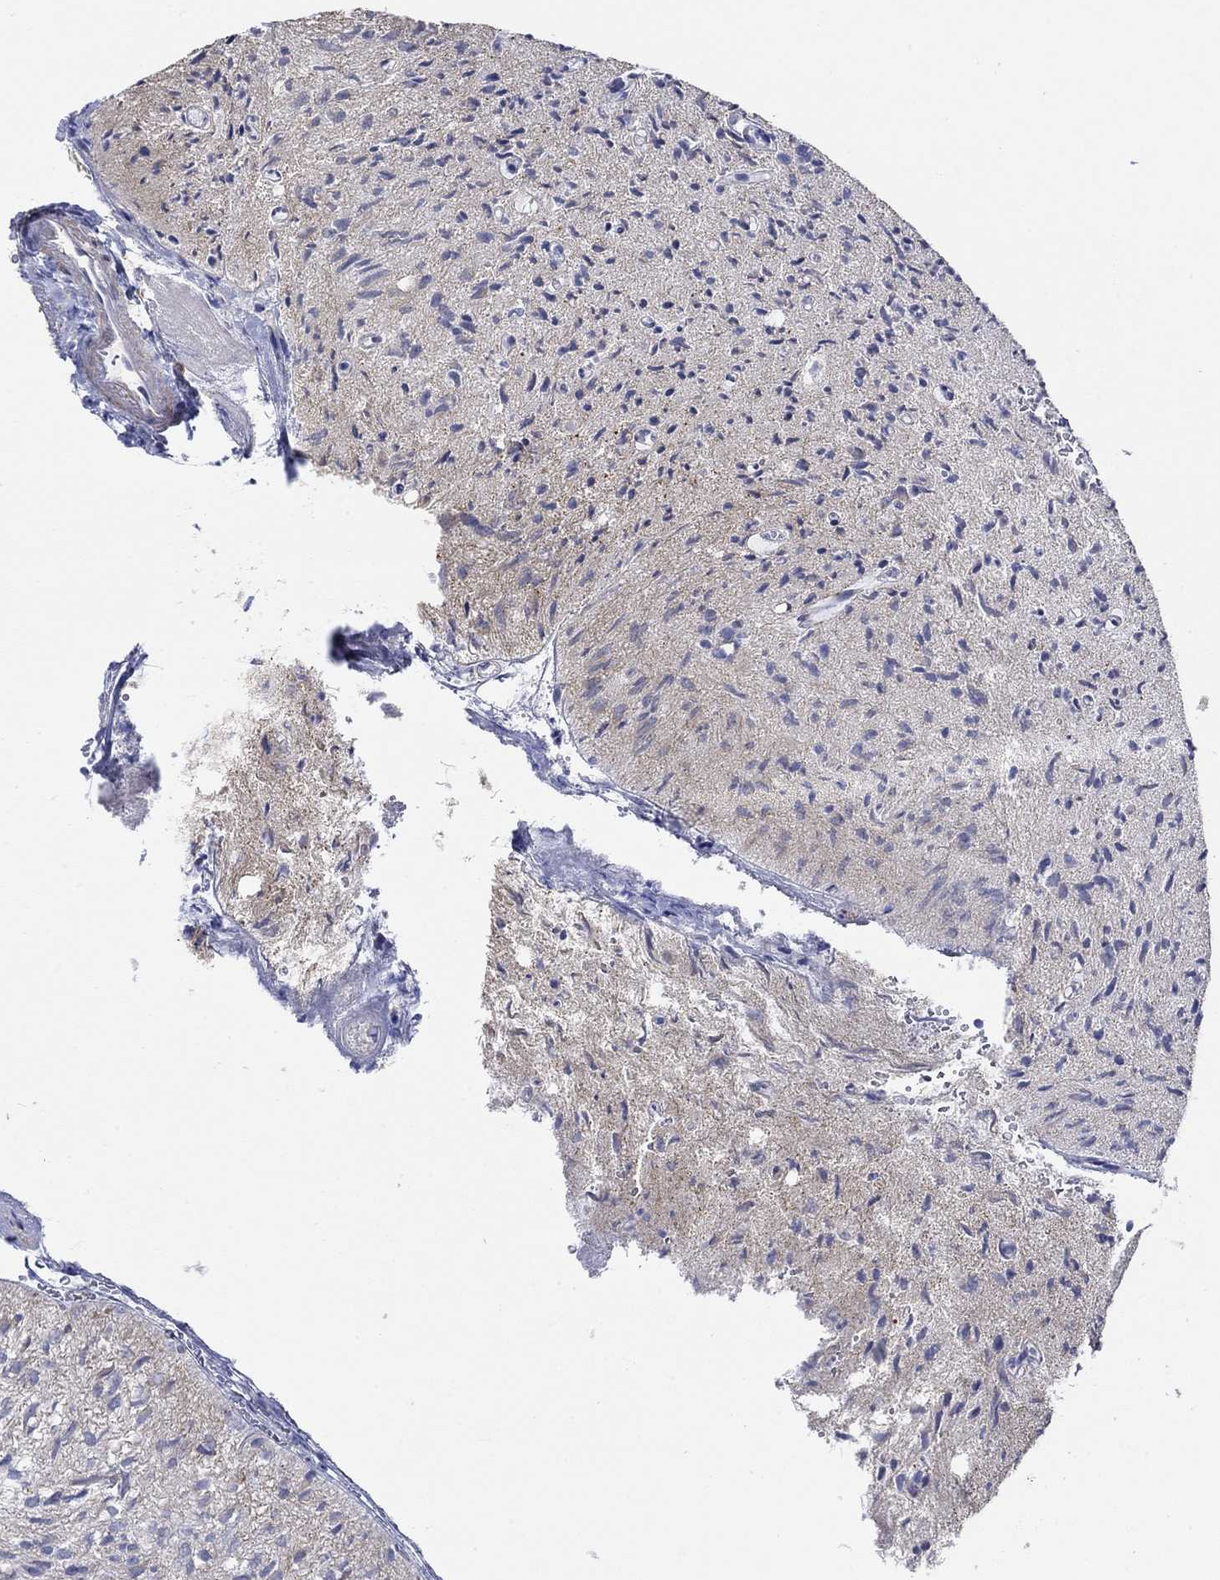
{"staining": {"intensity": "negative", "quantity": "none", "location": "none"}, "tissue": "glioma", "cell_type": "Tumor cells", "image_type": "cancer", "snomed": [{"axis": "morphology", "description": "Glioma, malignant, High grade"}, {"axis": "topography", "description": "Brain"}], "caption": "This is a histopathology image of IHC staining of high-grade glioma (malignant), which shows no positivity in tumor cells.", "gene": "KRT222", "patient": {"sex": "male", "age": 64}}